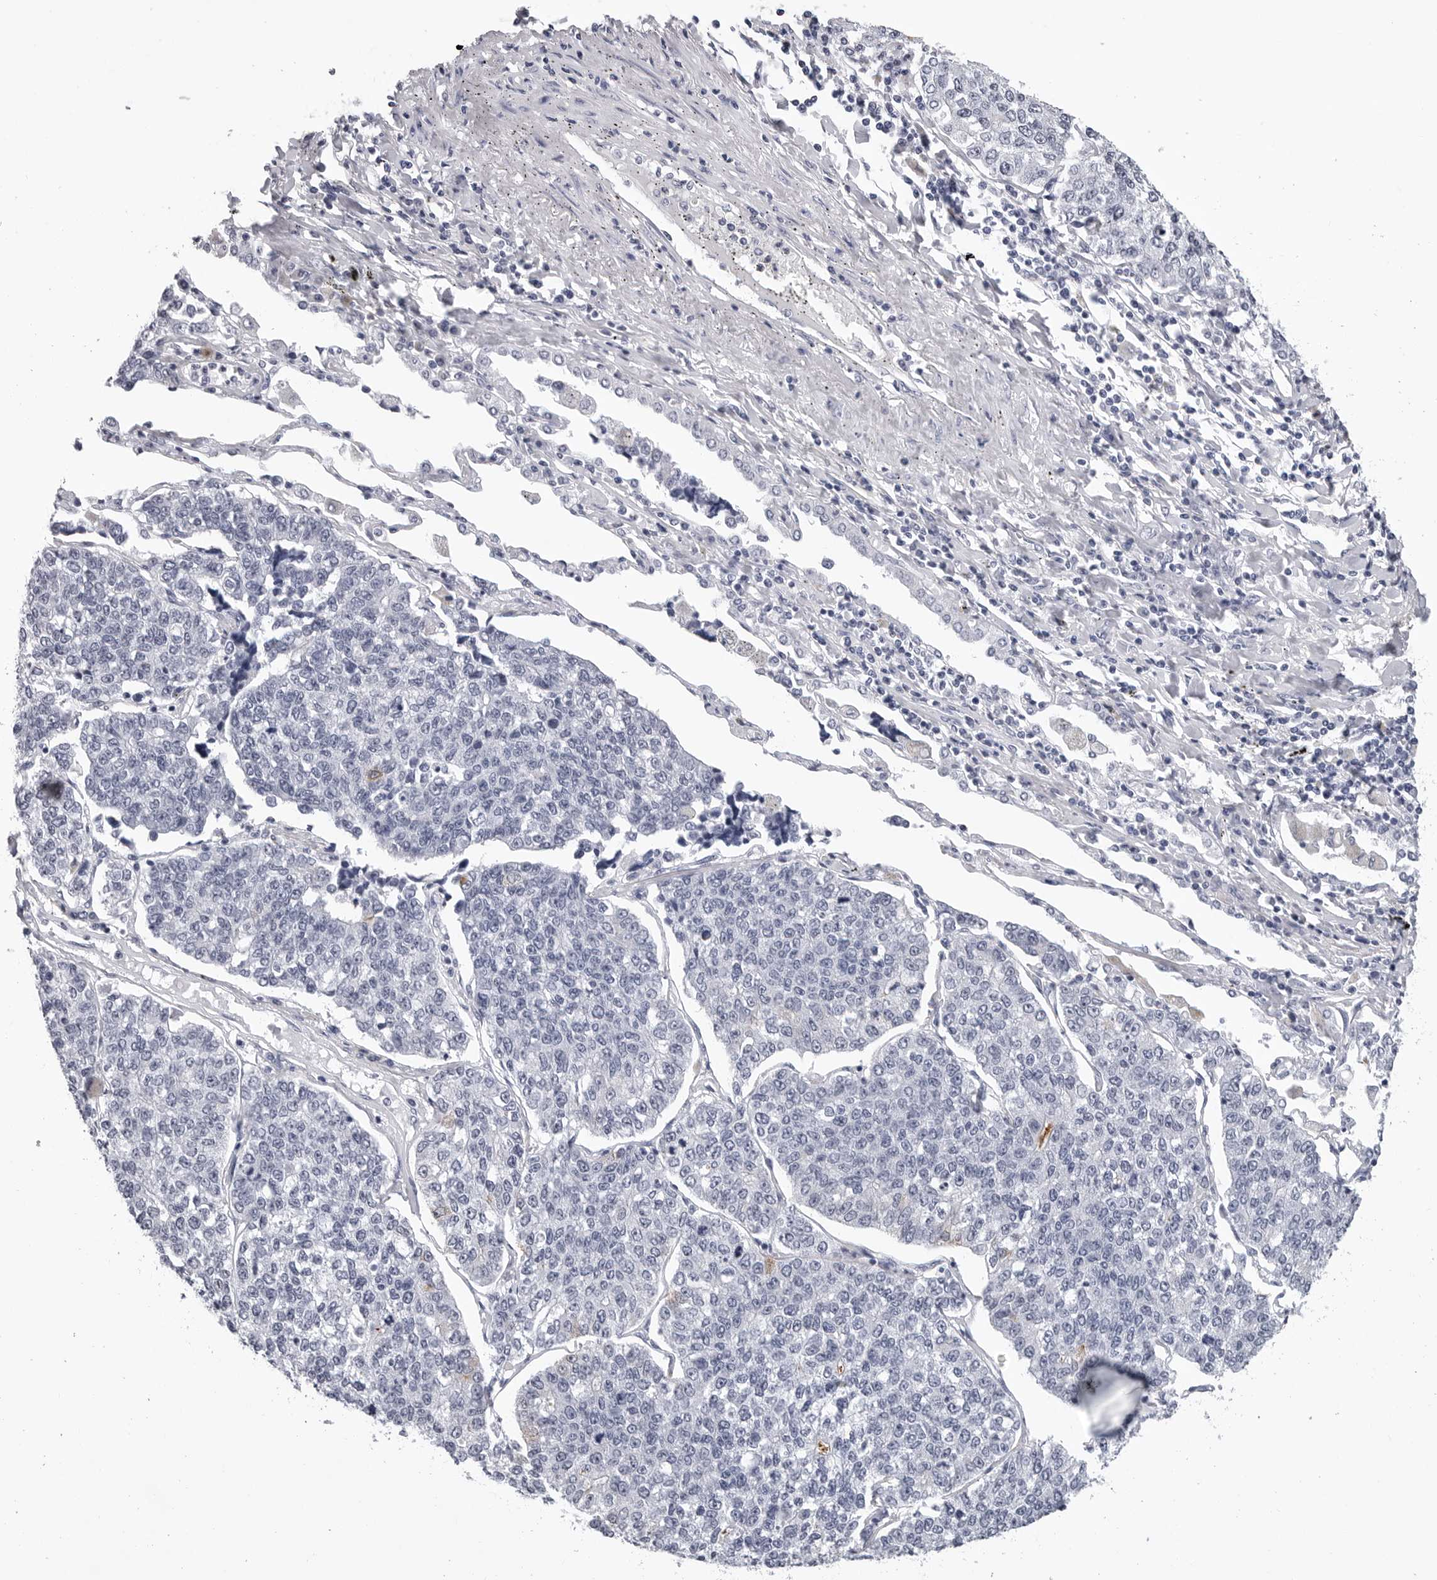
{"staining": {"intensity": "negative", "quantity": "none", "location": "none"}, "tissue": "lung cancer", "cell_type": "Tumor cells", "image_type": "cancer", "snomed": [{"axis": "morphology", "description": "Adenocarcinoma, NOS"}, {"axis": "topography", "description": "Lung"}], "caption": "The micrograph shows no significant expression in tumor cells of adenocarcinoma (lung).", "gene": "GNL2", "patient": {"sex": "male", "age": 49}}